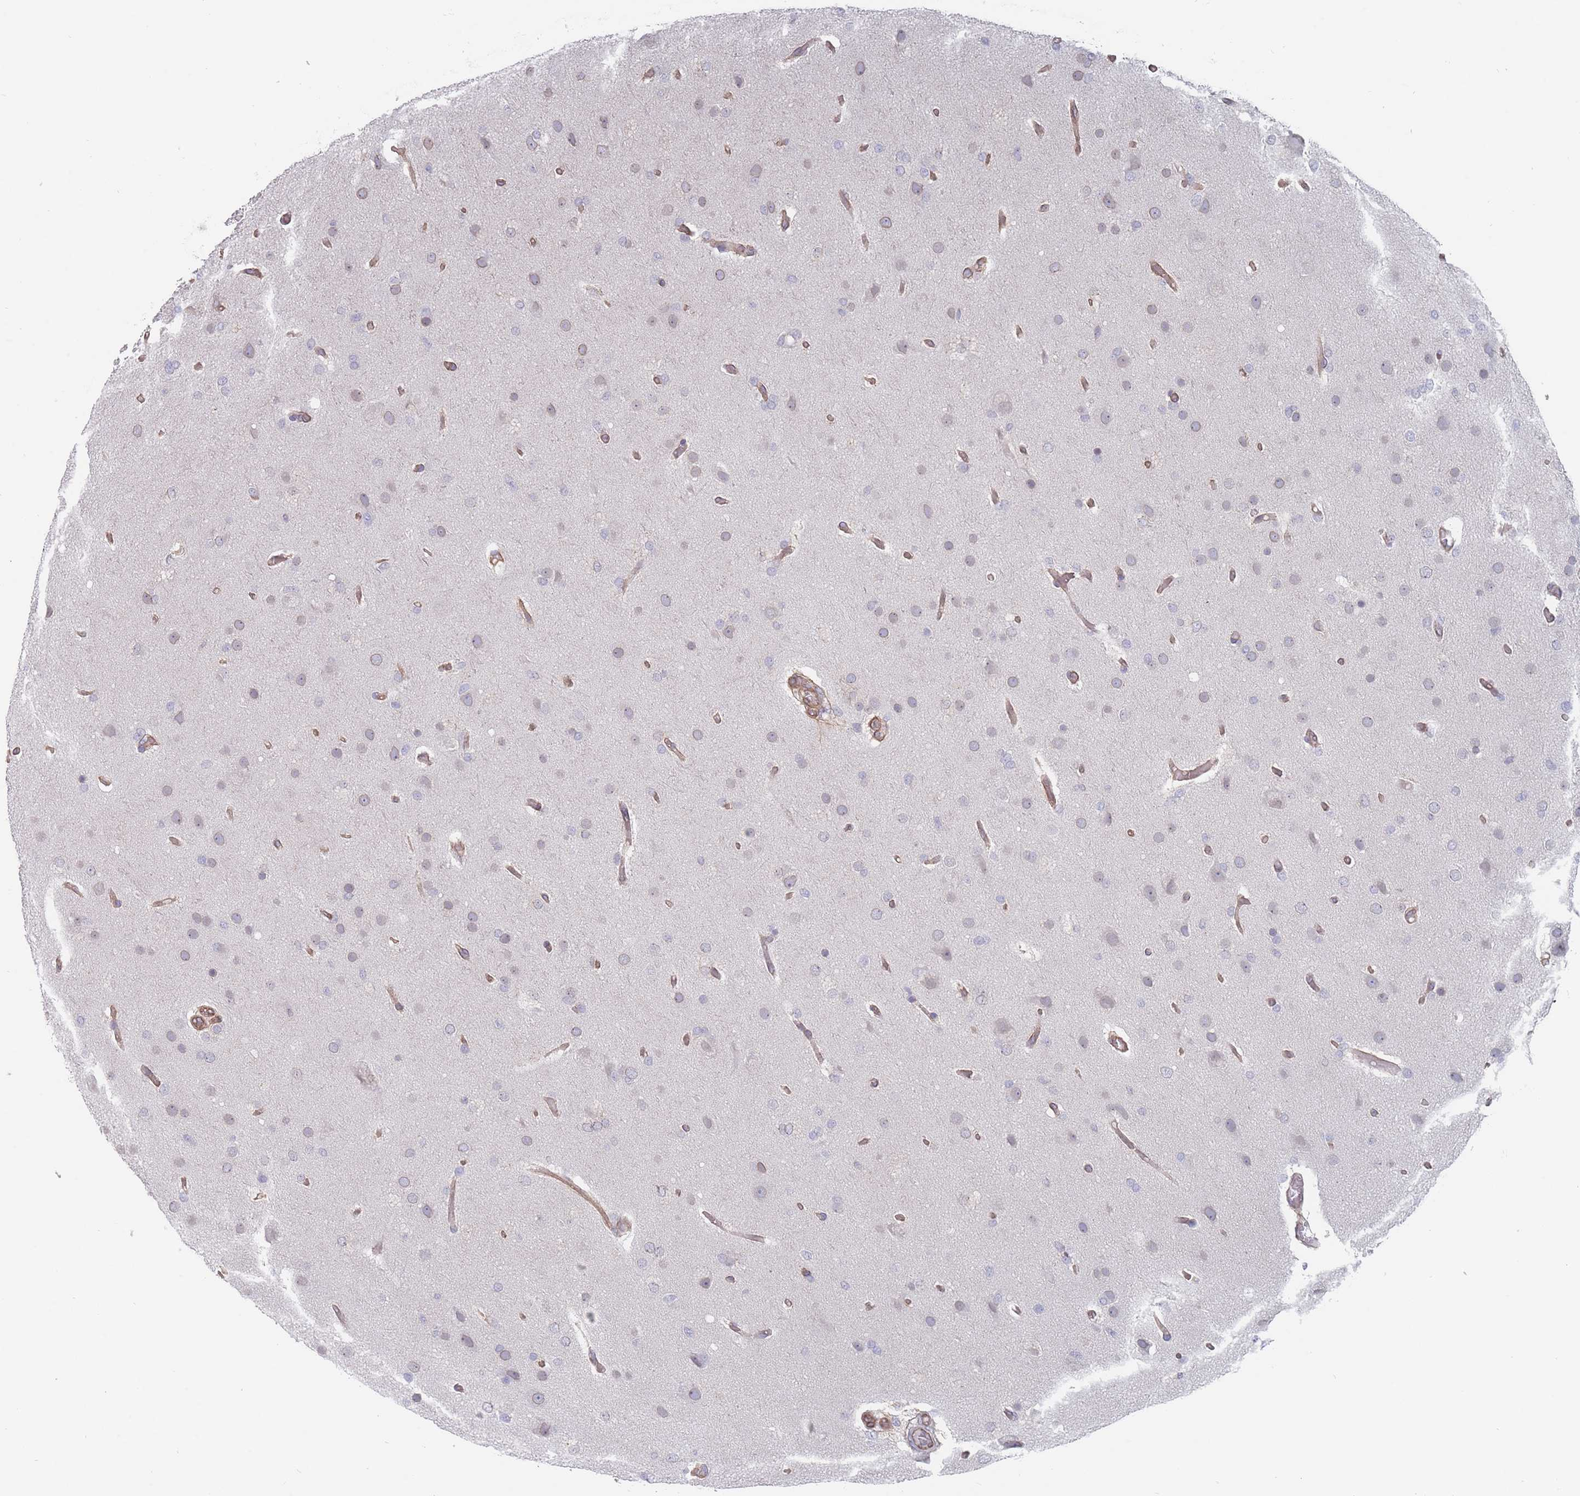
{"staining": {"intensity": "negative", "quantity": "none", "location": "none"}, "tissue": "glioma", "cell_type": "Tumor cells", "image_type": "cancer", "snomed": [{"axis": "morphology", "description": "Glioma, malignant, High grade"}, {"axis": "topography", "description": "Brain"}], "caption": "Human glioma stained for a protein using immunohistochemistry shows no staining in tumor cells.", "gene": "SLC1A6", "patient": {"sex": "female", "age": 74}}